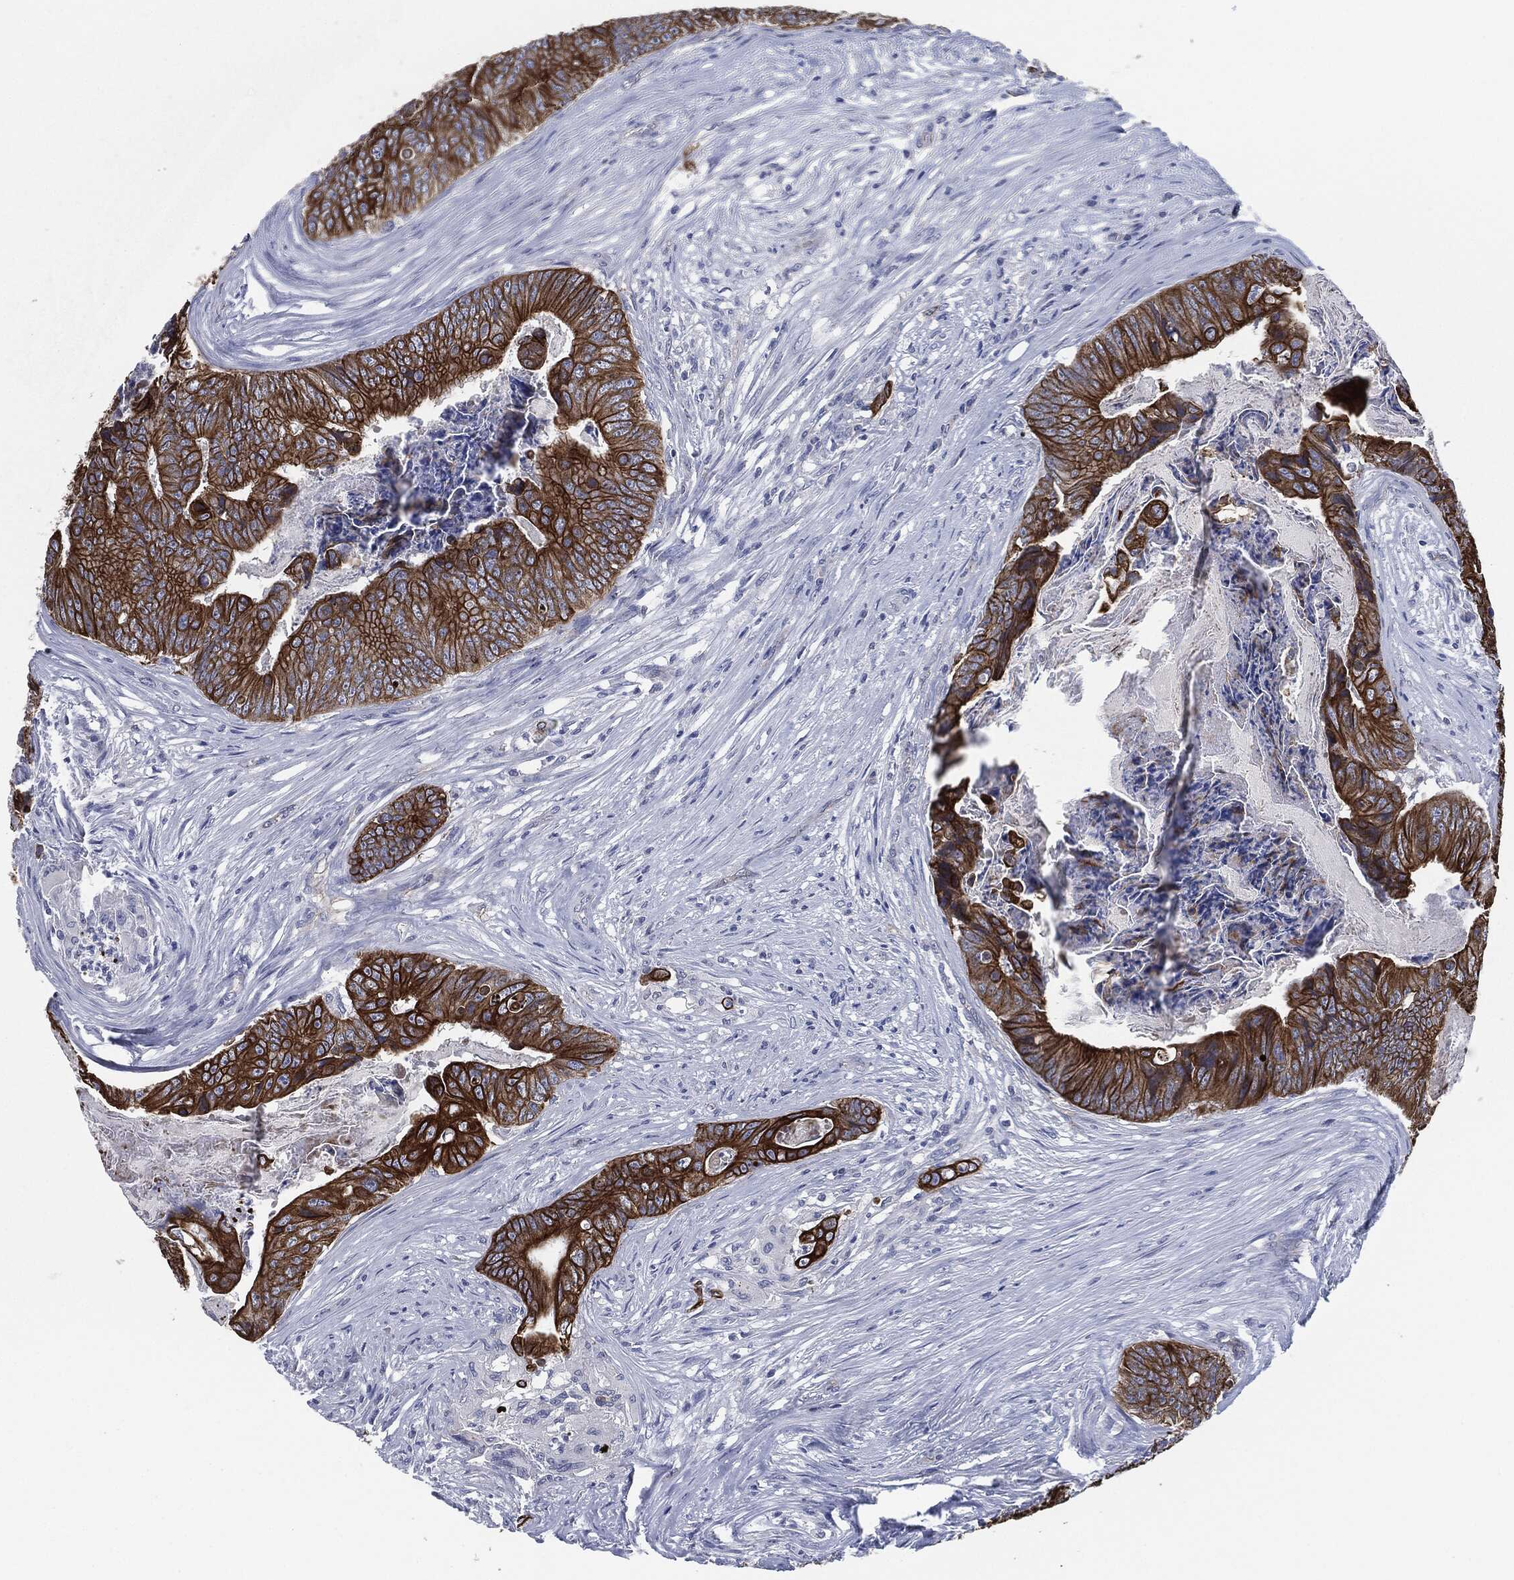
{"staining": {"intensity": "strong", "quantity": ">75%", "location": "cytoplasmic/membranous"}, "tissue": "colorectal cancer", "cell_type": "Tumor cells", "image_type": "cancer", "snomed": [{"axis": "morphology", "description": "Adenocarcinoma, NOS"}, {"axis": "topography", "description": "Colon"}], "caption": "Immunohistochemical staining of colorectal adenocarcinoma shows high levels of strong cytoplasmic/membranous expression in approximately >75% of tumor cells.", "gene": "SHROOM2", "patient": {"sex": "male", "age": 84}}